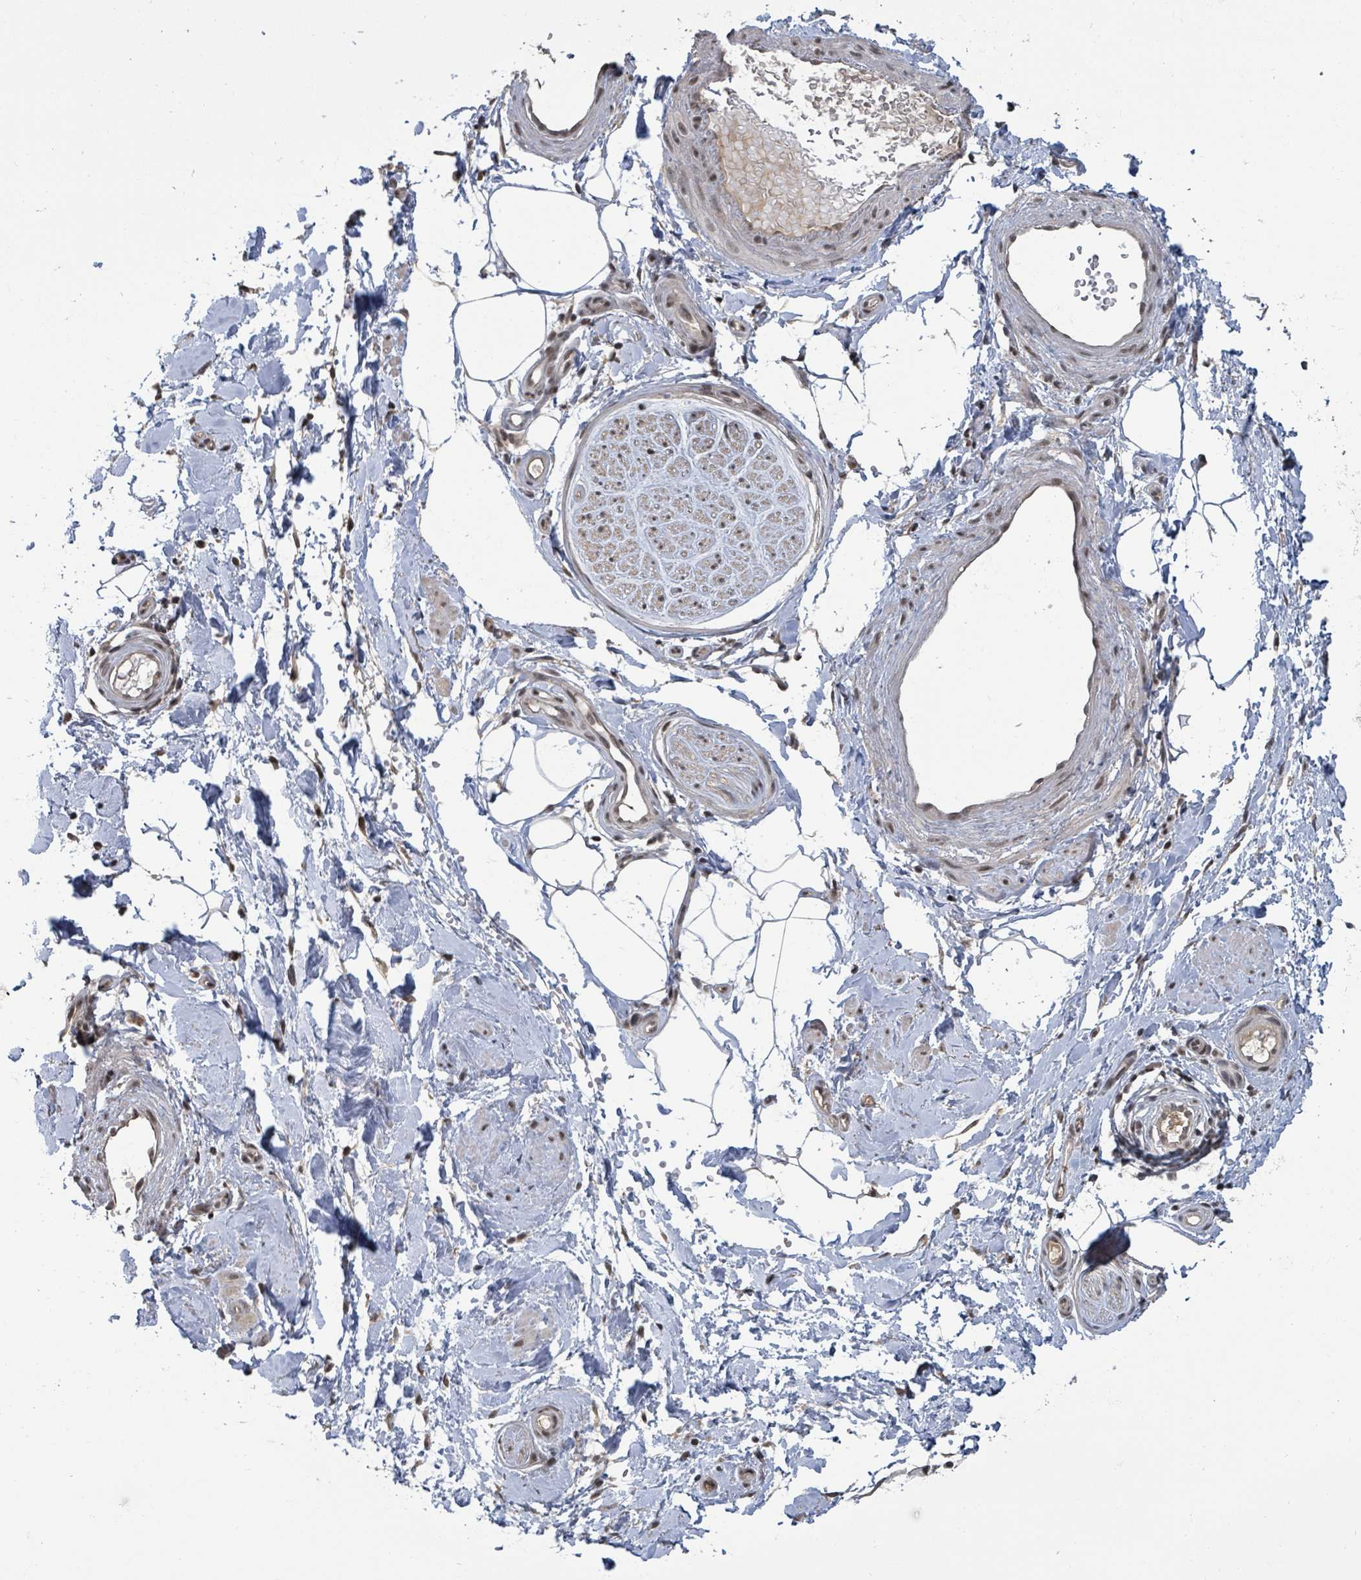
{"staining": {"intensity": "negative", "quantity": "none", "location": "none"}, "tissue": "adipose tissue", "cell_type": "Adipocytes", "image_type": "normal", "snomed": [{"axis": "morphology", "description": "Normal tissue, NOS"}, {"axis": "topography", "description": "Soft tissue"}, {"axis": "topography", "description": "Adipose tissue"}, {"axis": "topography", "description": "Vascular tissue"}, {"axis": "topography", "description": "Peripheral nerve tissue"}], "caption": "This histopathology image is of normal adipose tissue stained with immunohistochemistry (IHC) to label a protein in brown with the nuclei are counter-stained blue. There is no positivity in adipocytes.", "gene": "ZBTB14", "patient": {"sex": "male", "age": 74}}